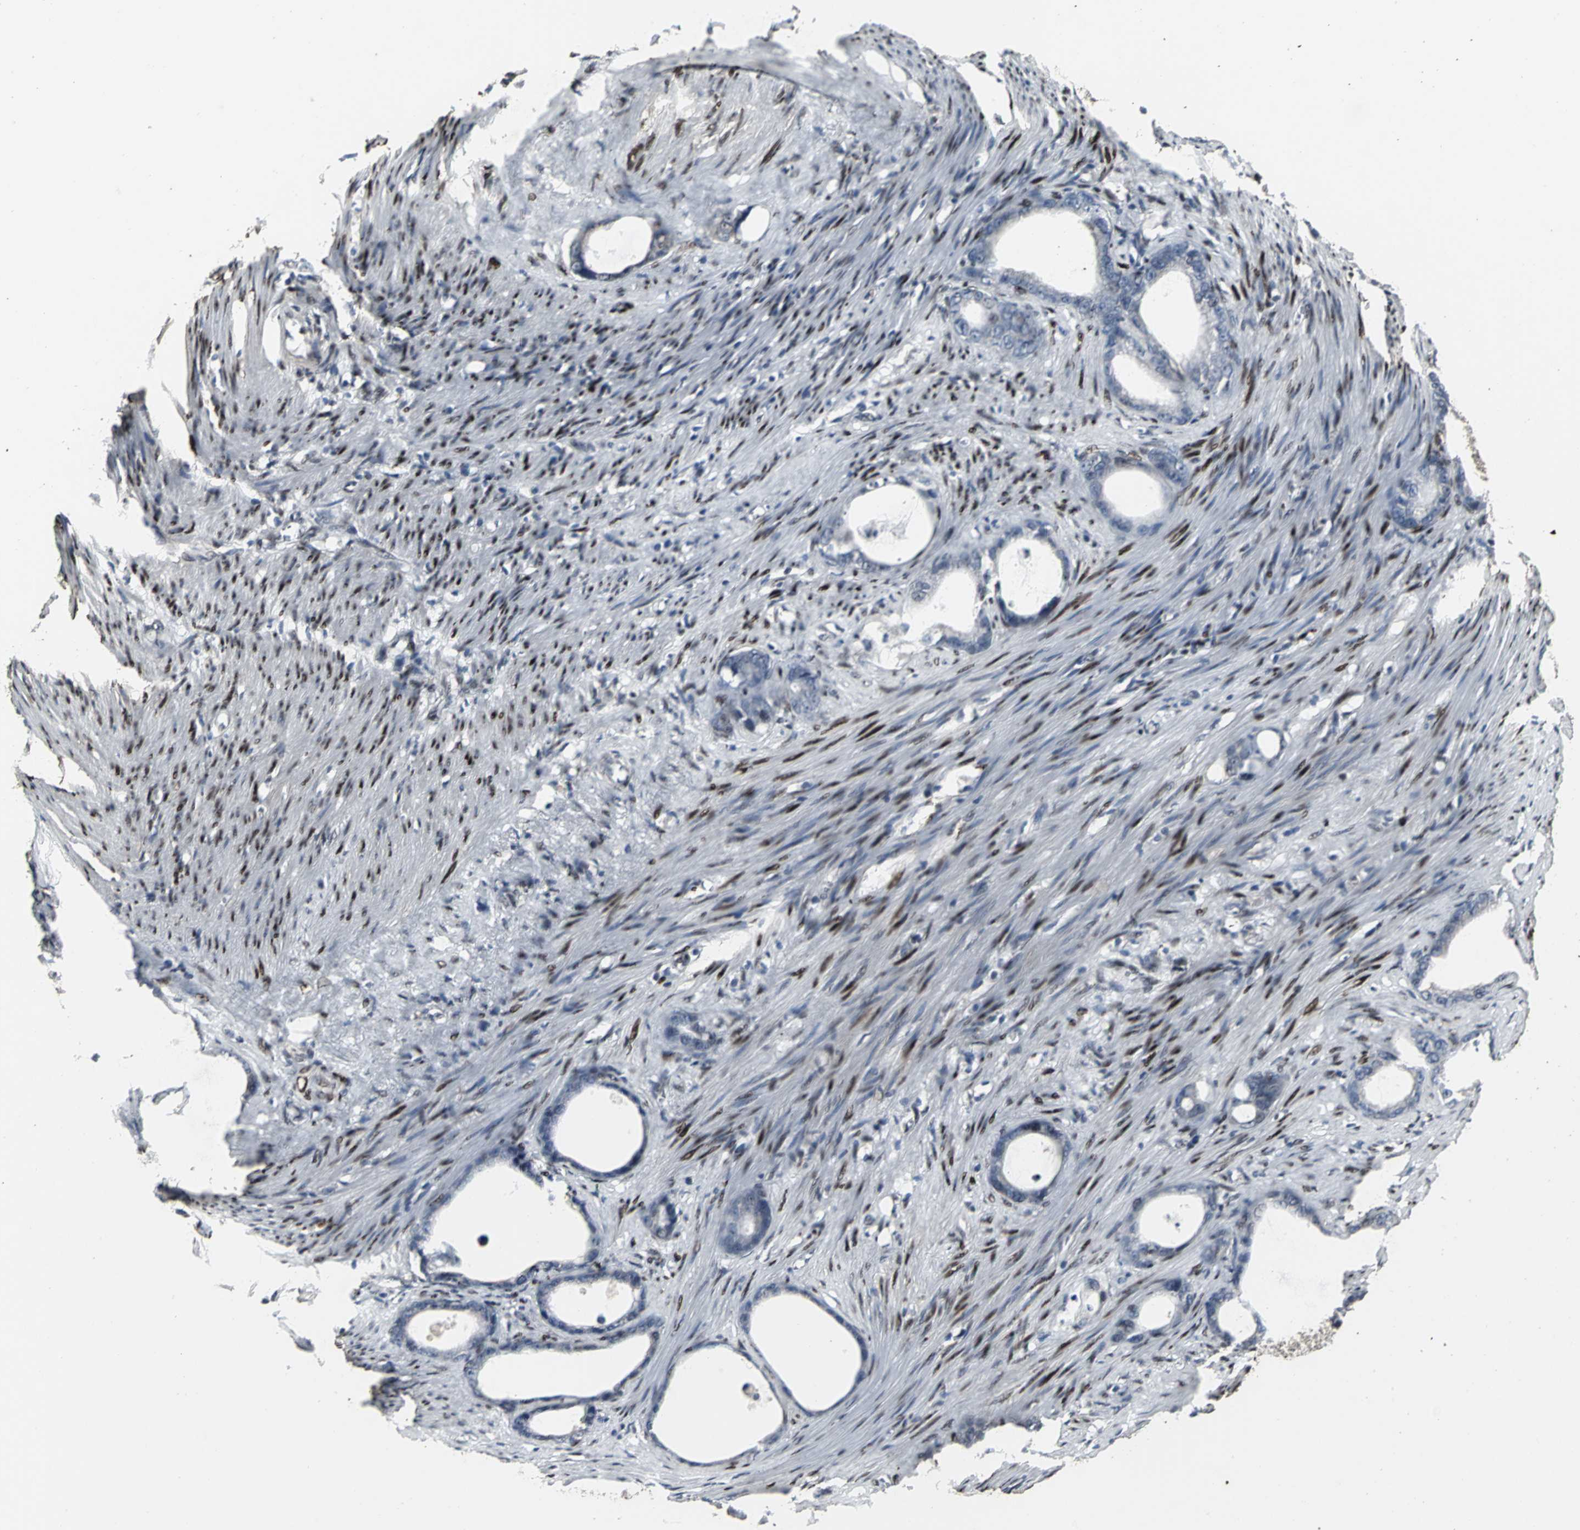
{"staining": {"intensity": "weak", "quantity": "<25%", "location": "nuclear"}, "tissue": "stomach cancer", "cell_type": "Tumor cells", "image_type": "cancer", "snomed": [{"axis": "morphology", "description": "Adenocarcinoma, NOS"}, {"axis": "topography", "description": "Stomach"}], "caption": "The immunohistochemistry image has no significant staining in tumor cells of adenocarcinoma (stomach) tissue.", "gene": "SRF", "patient": {"sex": "female", "age": 75}}